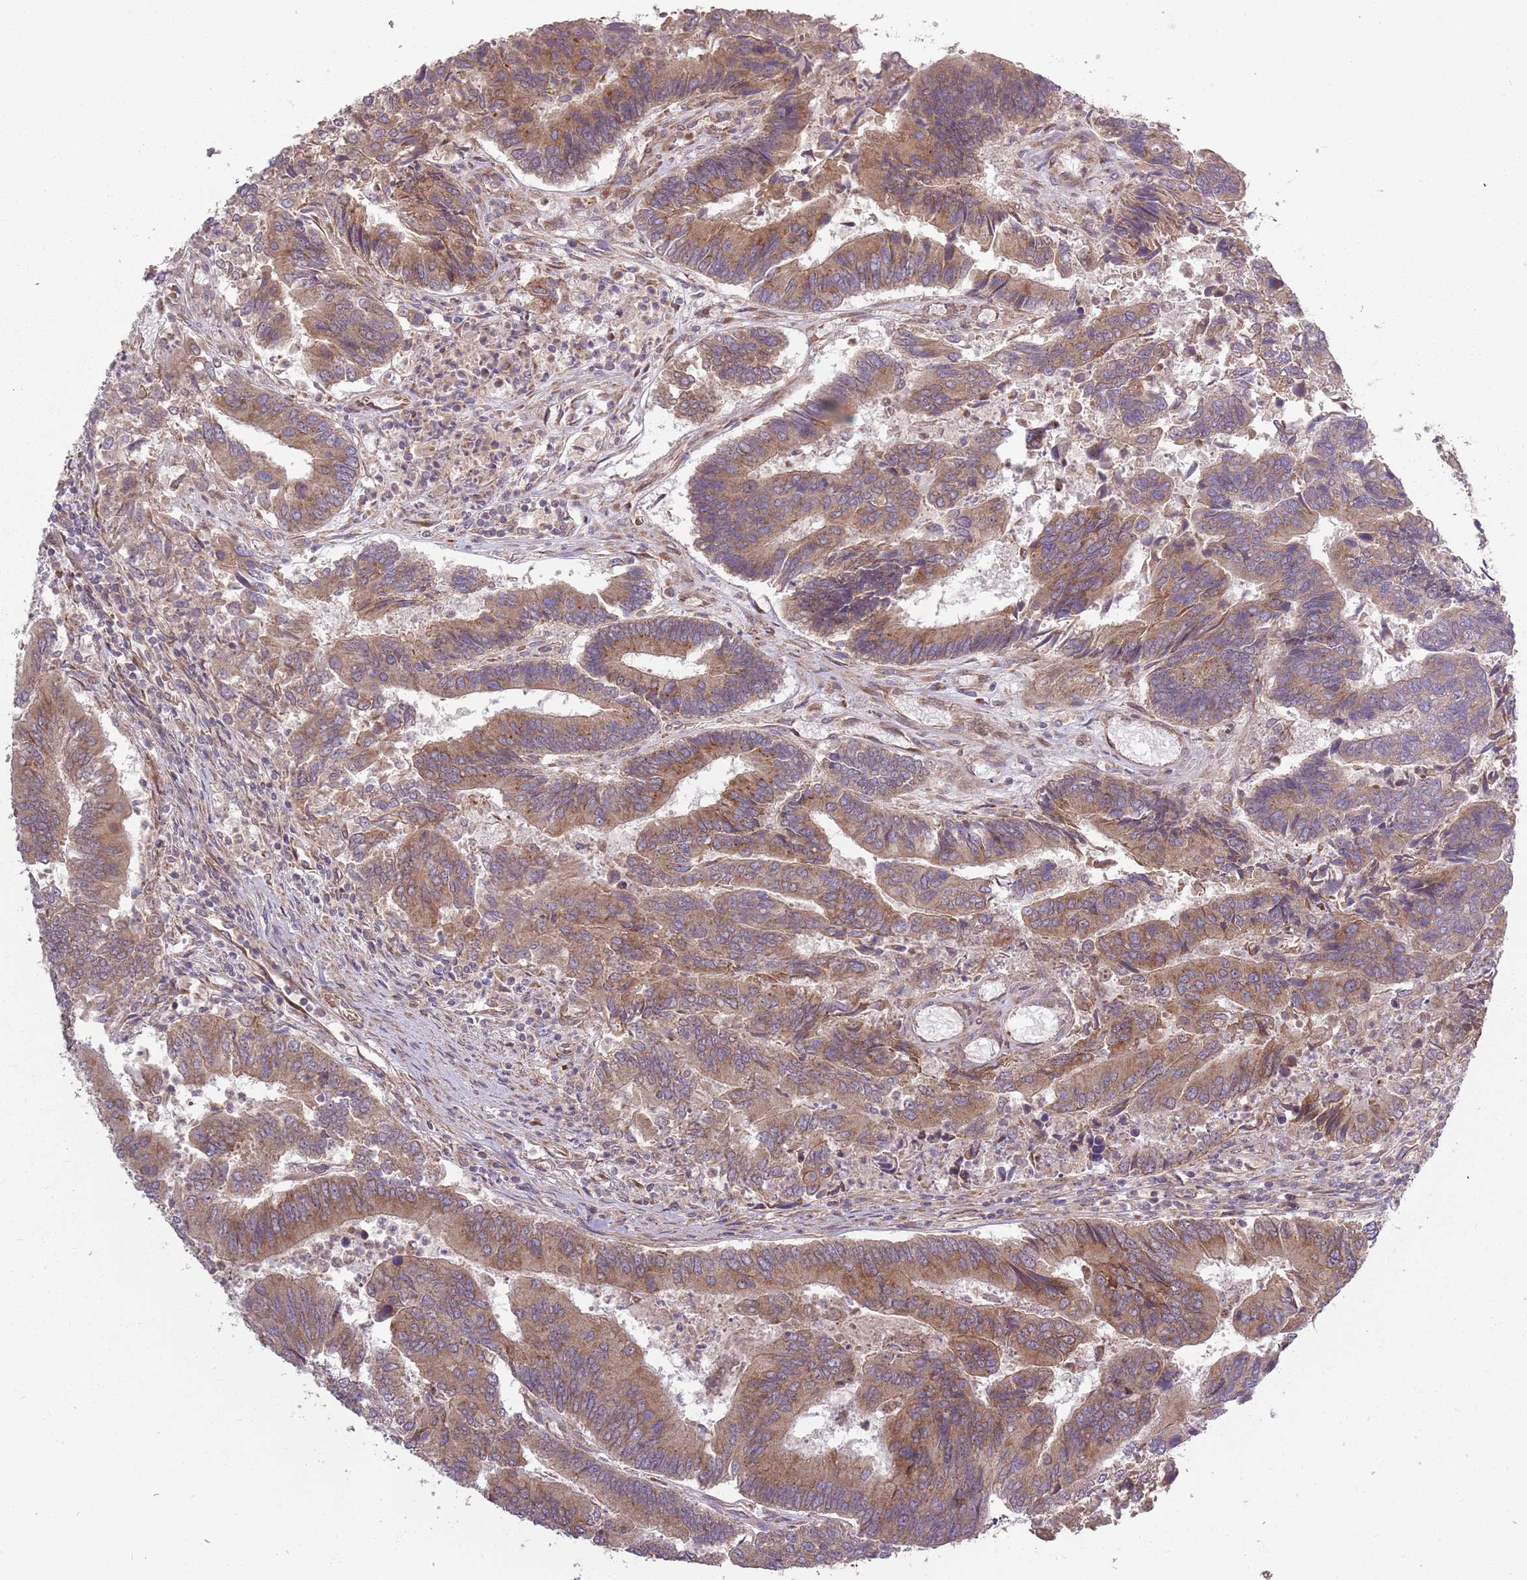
{"staining": {"intensity": "moderate", "quantity": ">75%", "location": "cytoplasmic/membranous"}, "tissue": "colorectal cancer", "cell_type": "Tumor cells", "image_type": "cancer", "snomed": [{"axis": "morphology", "description": "Adenocarcinoma, NOS"}, {"axis": "topography", "description": "Colon"}], "caption": "A high-resolution photomicrograph shows IHC staining of colorectal cancer (adenocarcinoma), which demonstrates moderate cytoplasmic/membranous expression in approximately >75% of tumor cells.", "gene": "PLD6", "patient": {"sex": "female", "age": 67}}